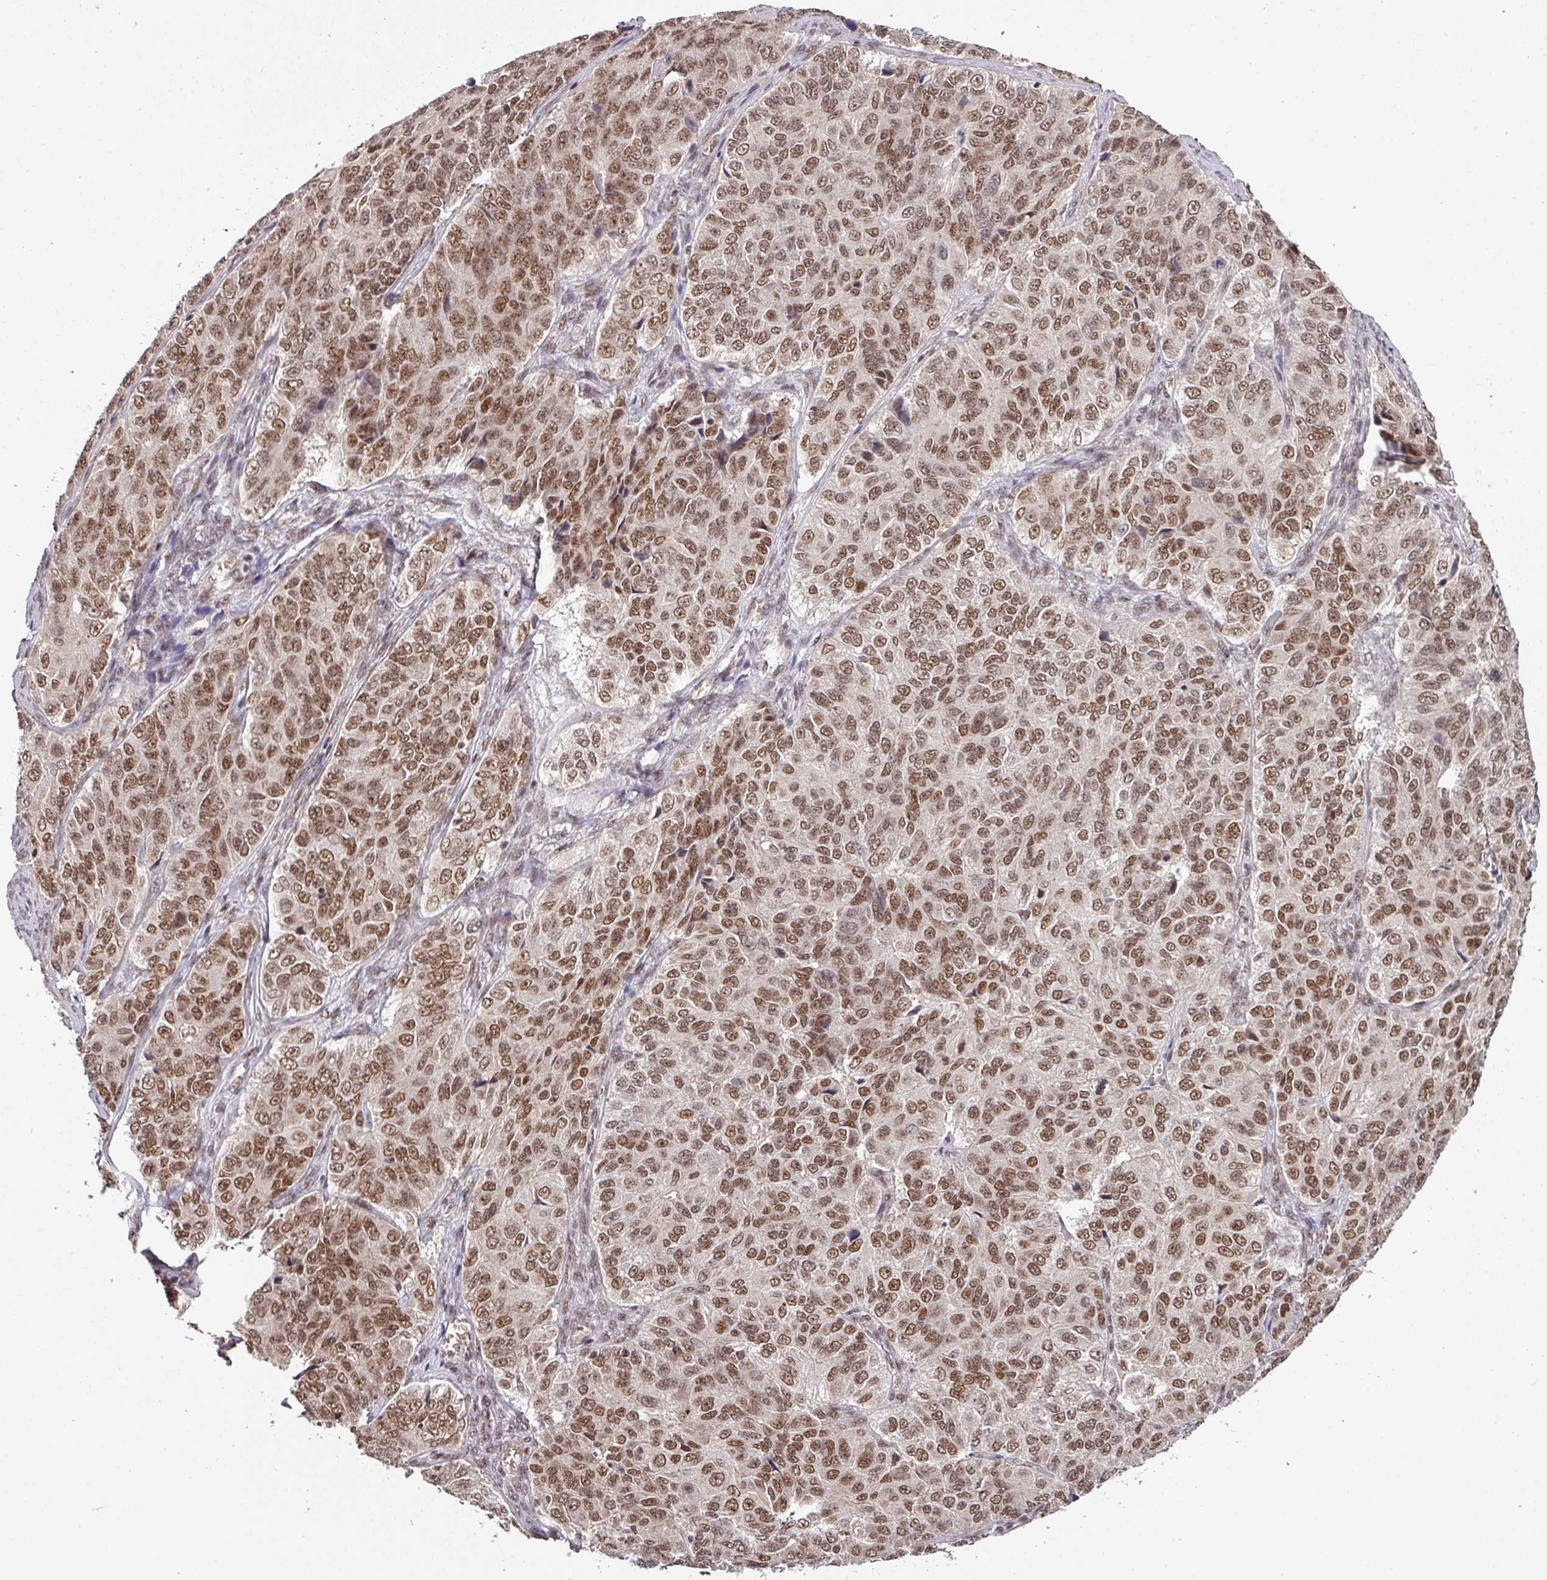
{"staining": {"intensity": "moderate", "quantity": ">75%", "location": "nuclear"}, "tissue": "ovarian cancer", "cell_type": "Tumor cells", "image_type": "cancer", "snomed": [{"axis": "morphology", "description": "Carcinoma, endometroid"}, {"axis": "topography", "description": "Ovary"}], "caption": "Ovarian cancer stained with immunohistochemistry (IHC) reveals moderate nuclear staining in about >75% of tumor cells. (DAB IHC with brightfield microscopy, high magnification).", "gene": "PHF23", "patient": {"sex": "female", "age": 51}}